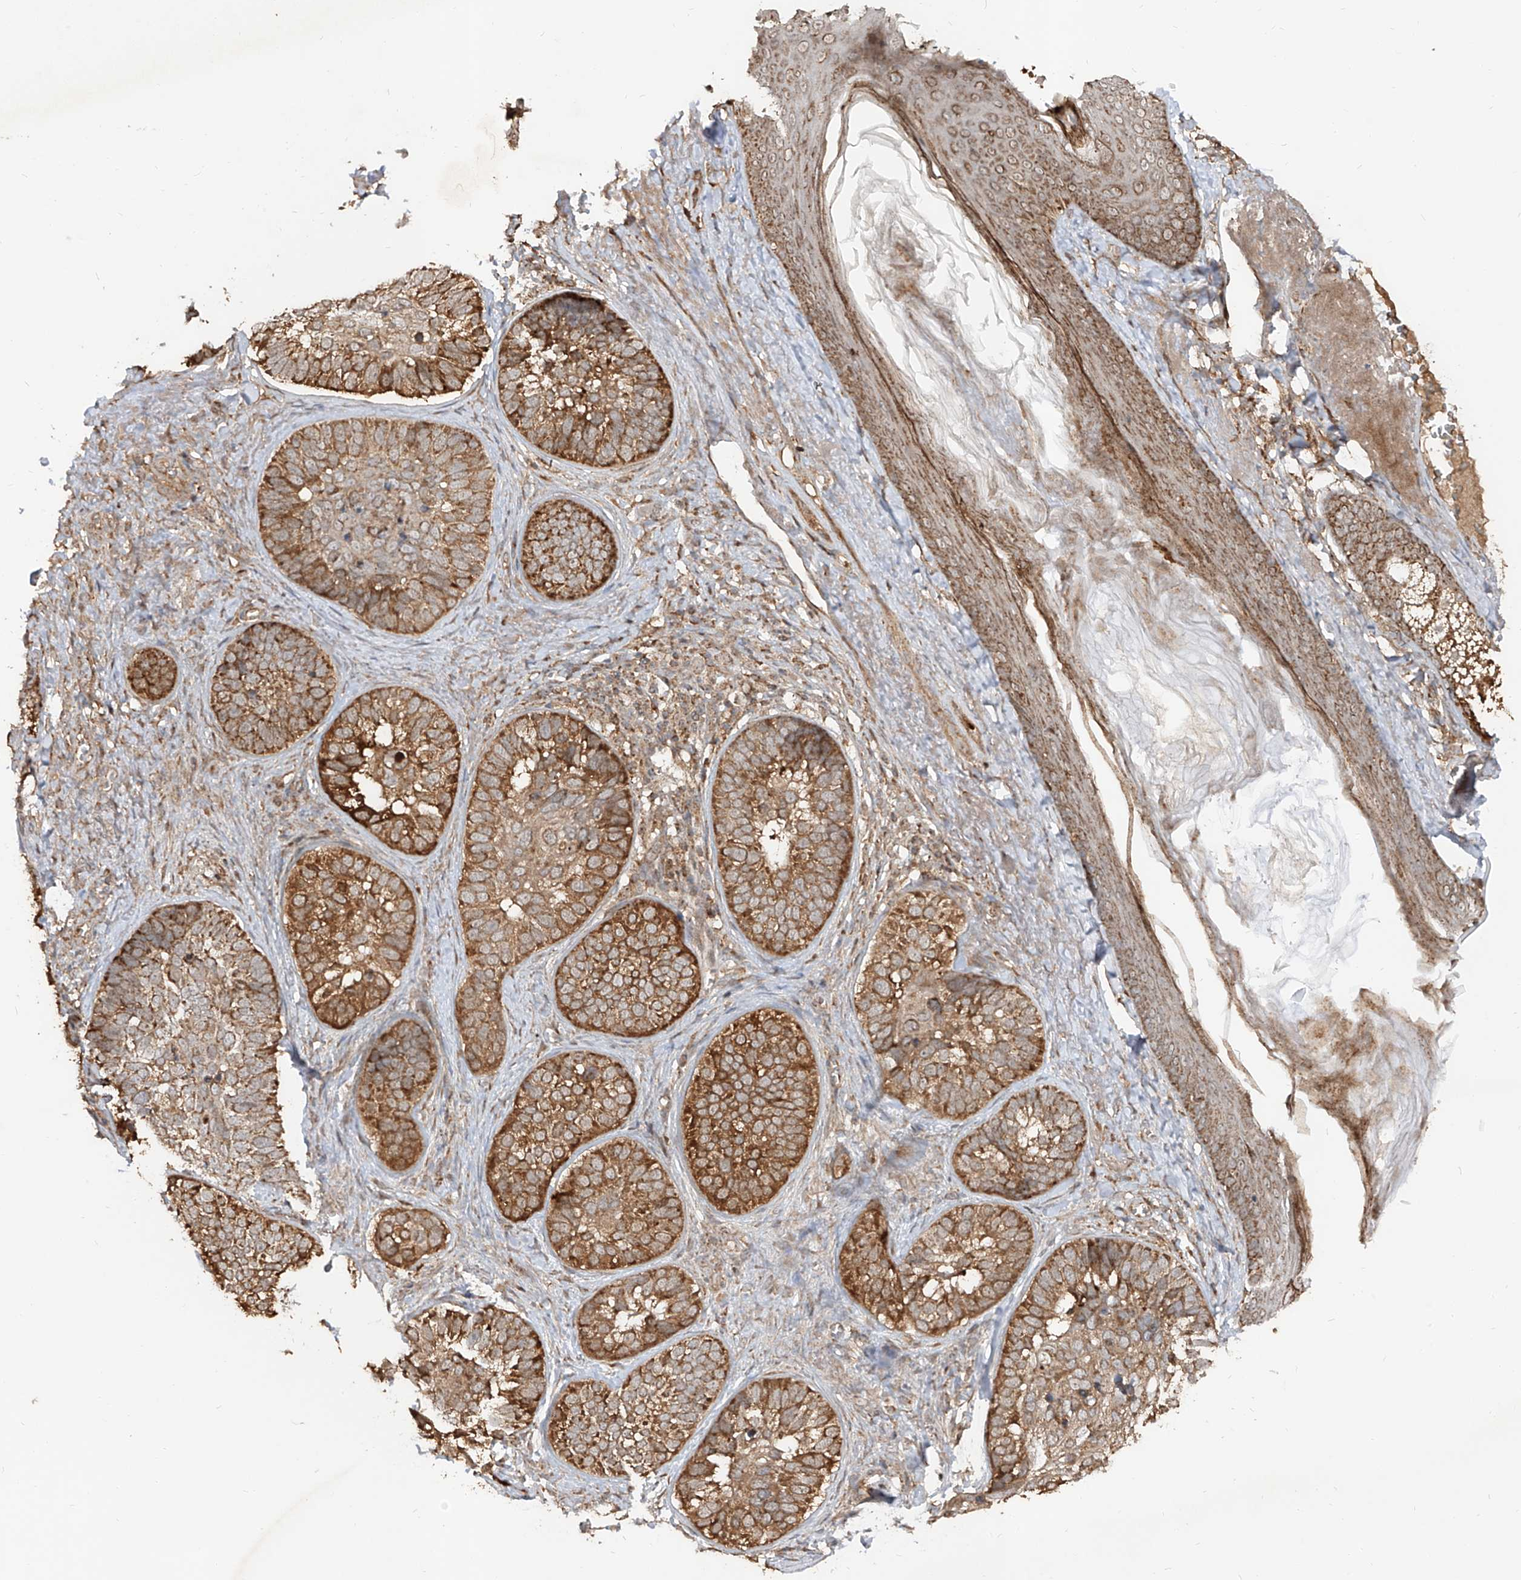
{"staining": {"intensity": "strong", "quantity": ">75%", "location": "cytoplasmic/membranous"}, "tissue": "skin cancer", "cell_type": "Tumor cells", "image_type": "cancer", "snomed": [{"axis": "morphology", "description": "Basal cell carcinoma"}, {"axis": "topography", "description": "Skin"}], "caption": "The histopathology image displays a brown stain indicating the presence of a protein in the cytoplasmic/membranous of tumor cells in basal cell carcinoma (skin).", "gene": "AIM2", "patient": {"sex": "male", "age": 62}}